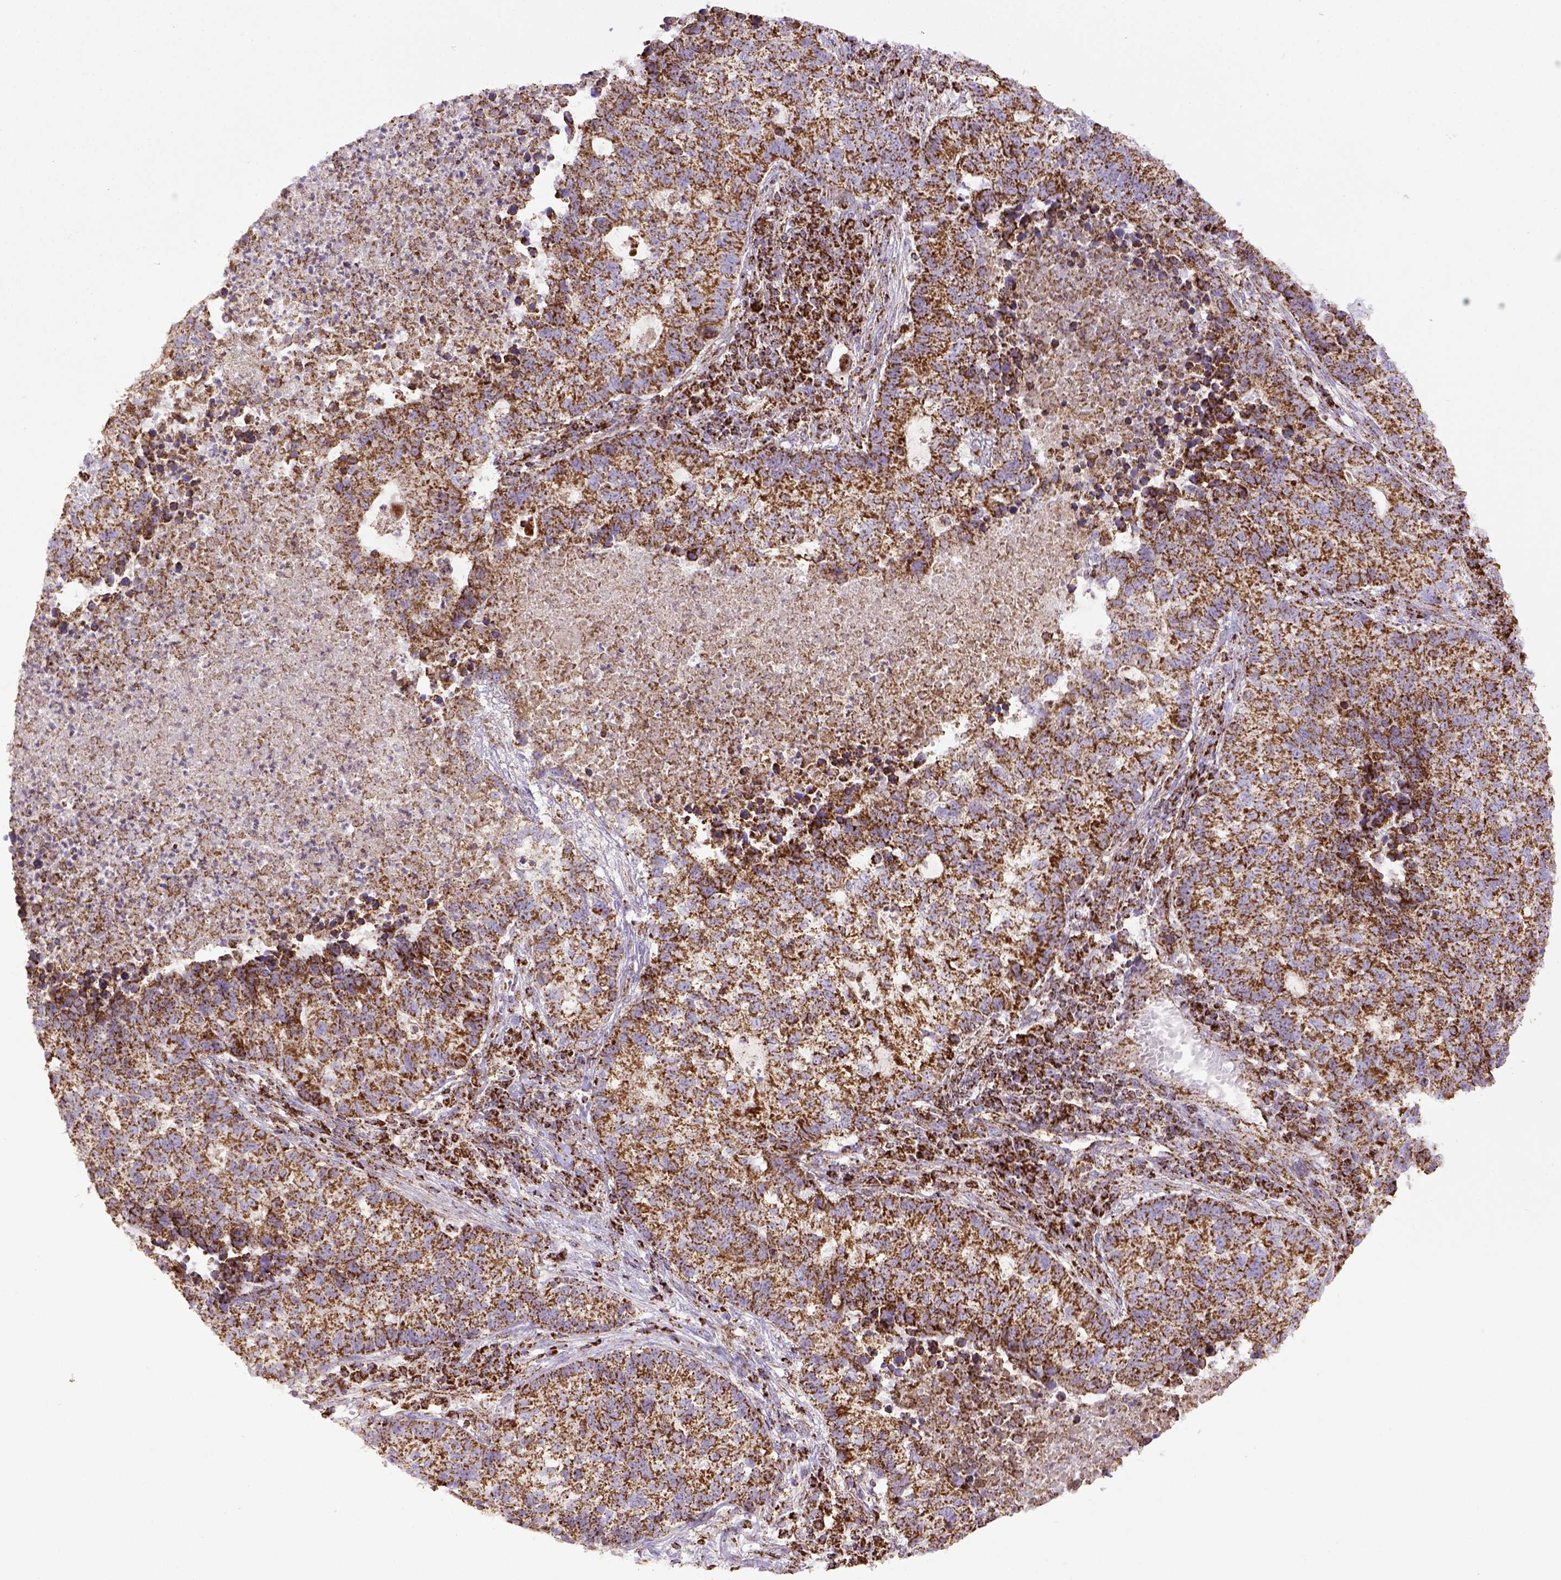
{"staining": {"intensity": "moderate", "quantity": ">75%", "location": "cytoplasmic/membranous"}, "tissue": "lung cancer", "cell_type": "Tumor cells", "image_type": "cancer", "snomed": [{"axis": "morphology", "description": "Adenocarcinoma, NOS"}, {"axis": "topography", "description": "Lung"}], "caption": "Moderate cytoplasmic/membranous positivity for a protein is present in about >75% of tumor cells of lung adenocarcinoma using immunohistochemistry.", "gene": "MT-CO1", "patient": {"sex": "male", "age": 57}}